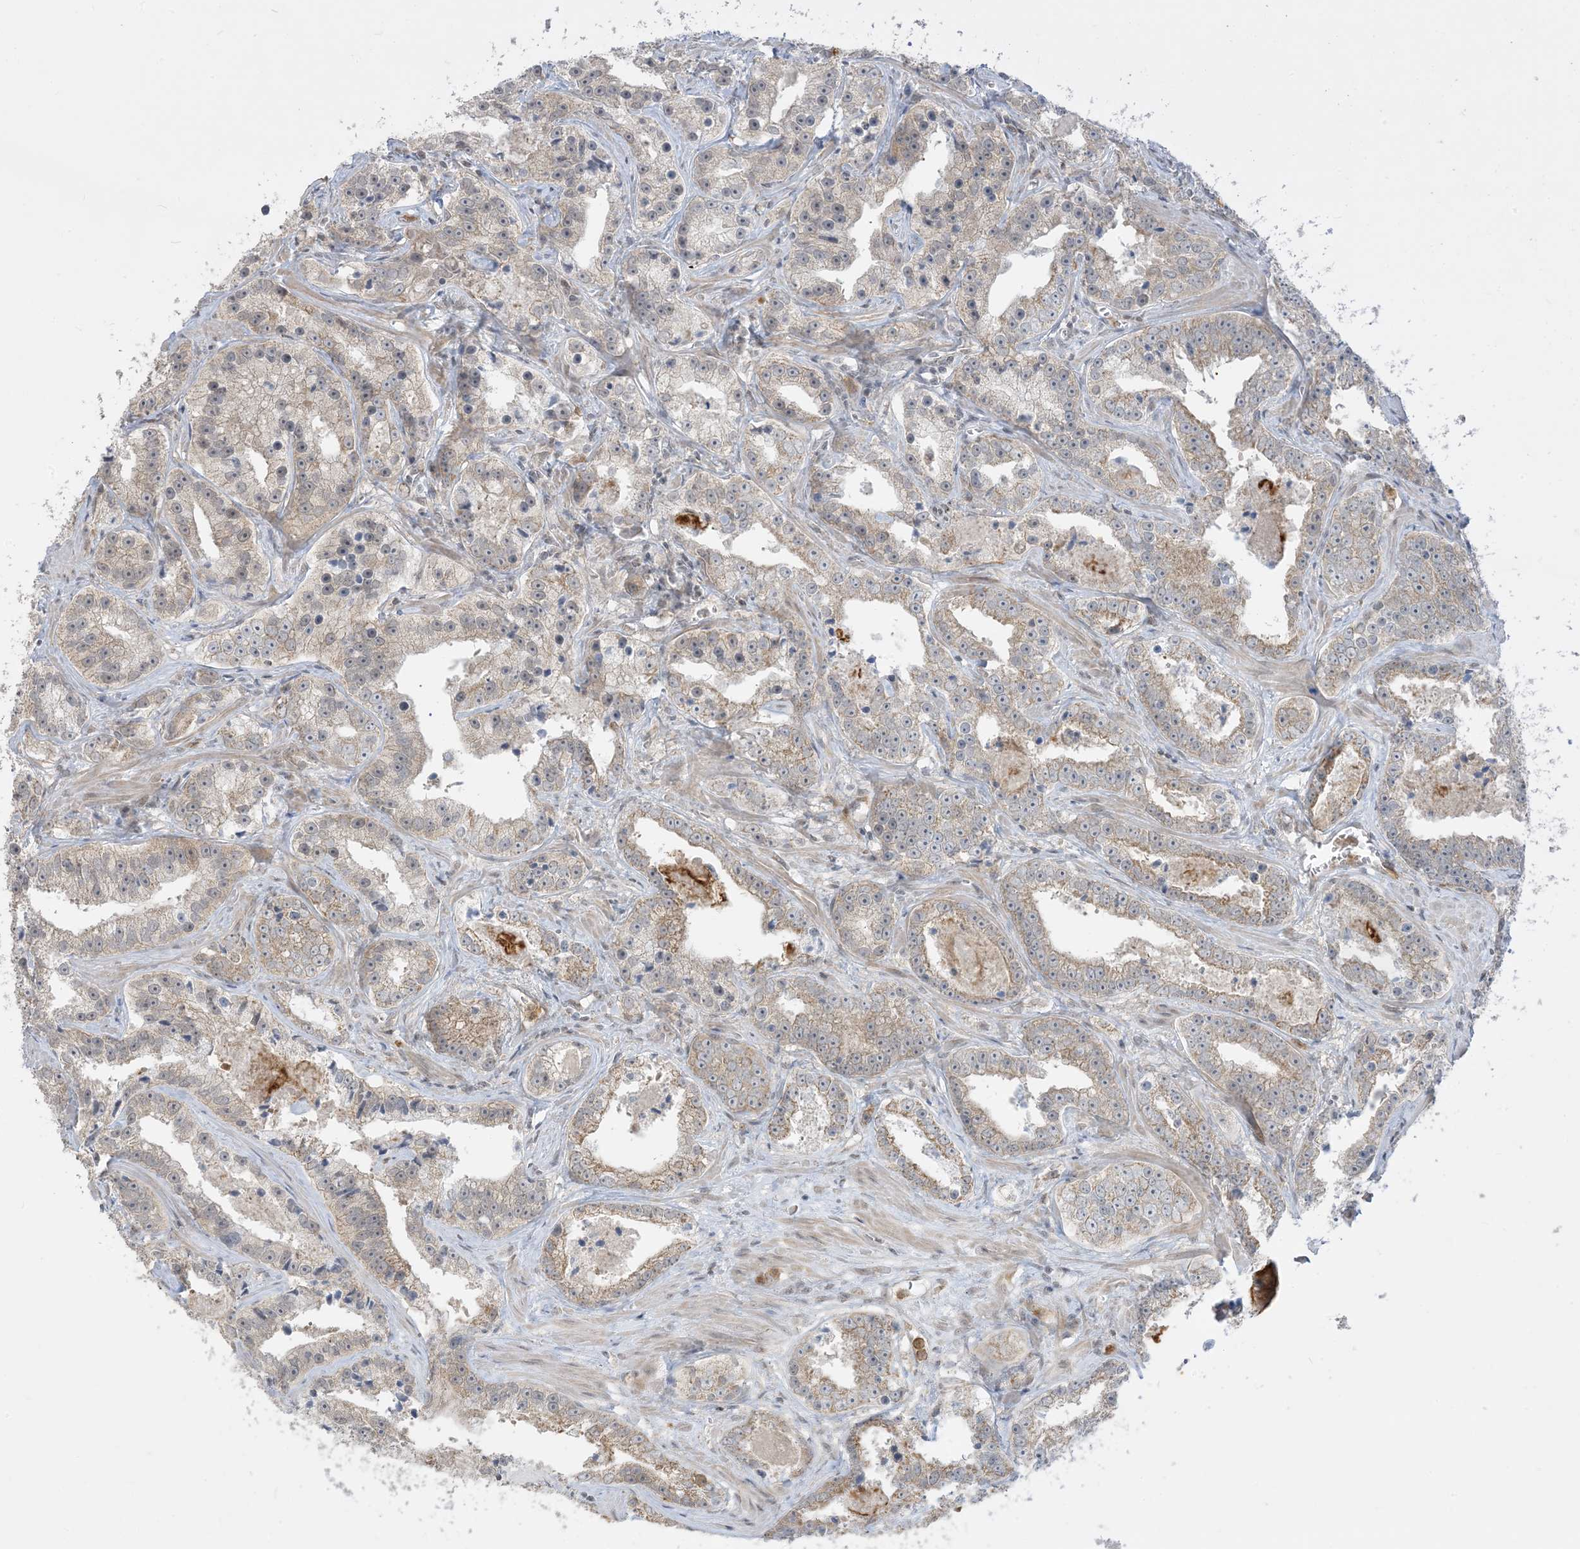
{"staining": {"intensity": "moderate", "quantity": "25%-75%", "location": "cytoplasmic/membranous"}, "tissue": "prostate cancer", "cell_type": "Tumor cells", "image_type": "cancer", "snomed": [{"axis": "morphology", "description": "Adenocarcinoma, High grade"}, {"axis": "topography", "description": "Prostate"}], "caption": "This is a micrograph of IHC staining of adenocarcinoma (high-grade) (prostate), which shows moderate positivity in the cytoplasmic/membranous of tumor cells.", "gene": "KANSL3", "patient": {"sex": "male", "age": 62}}